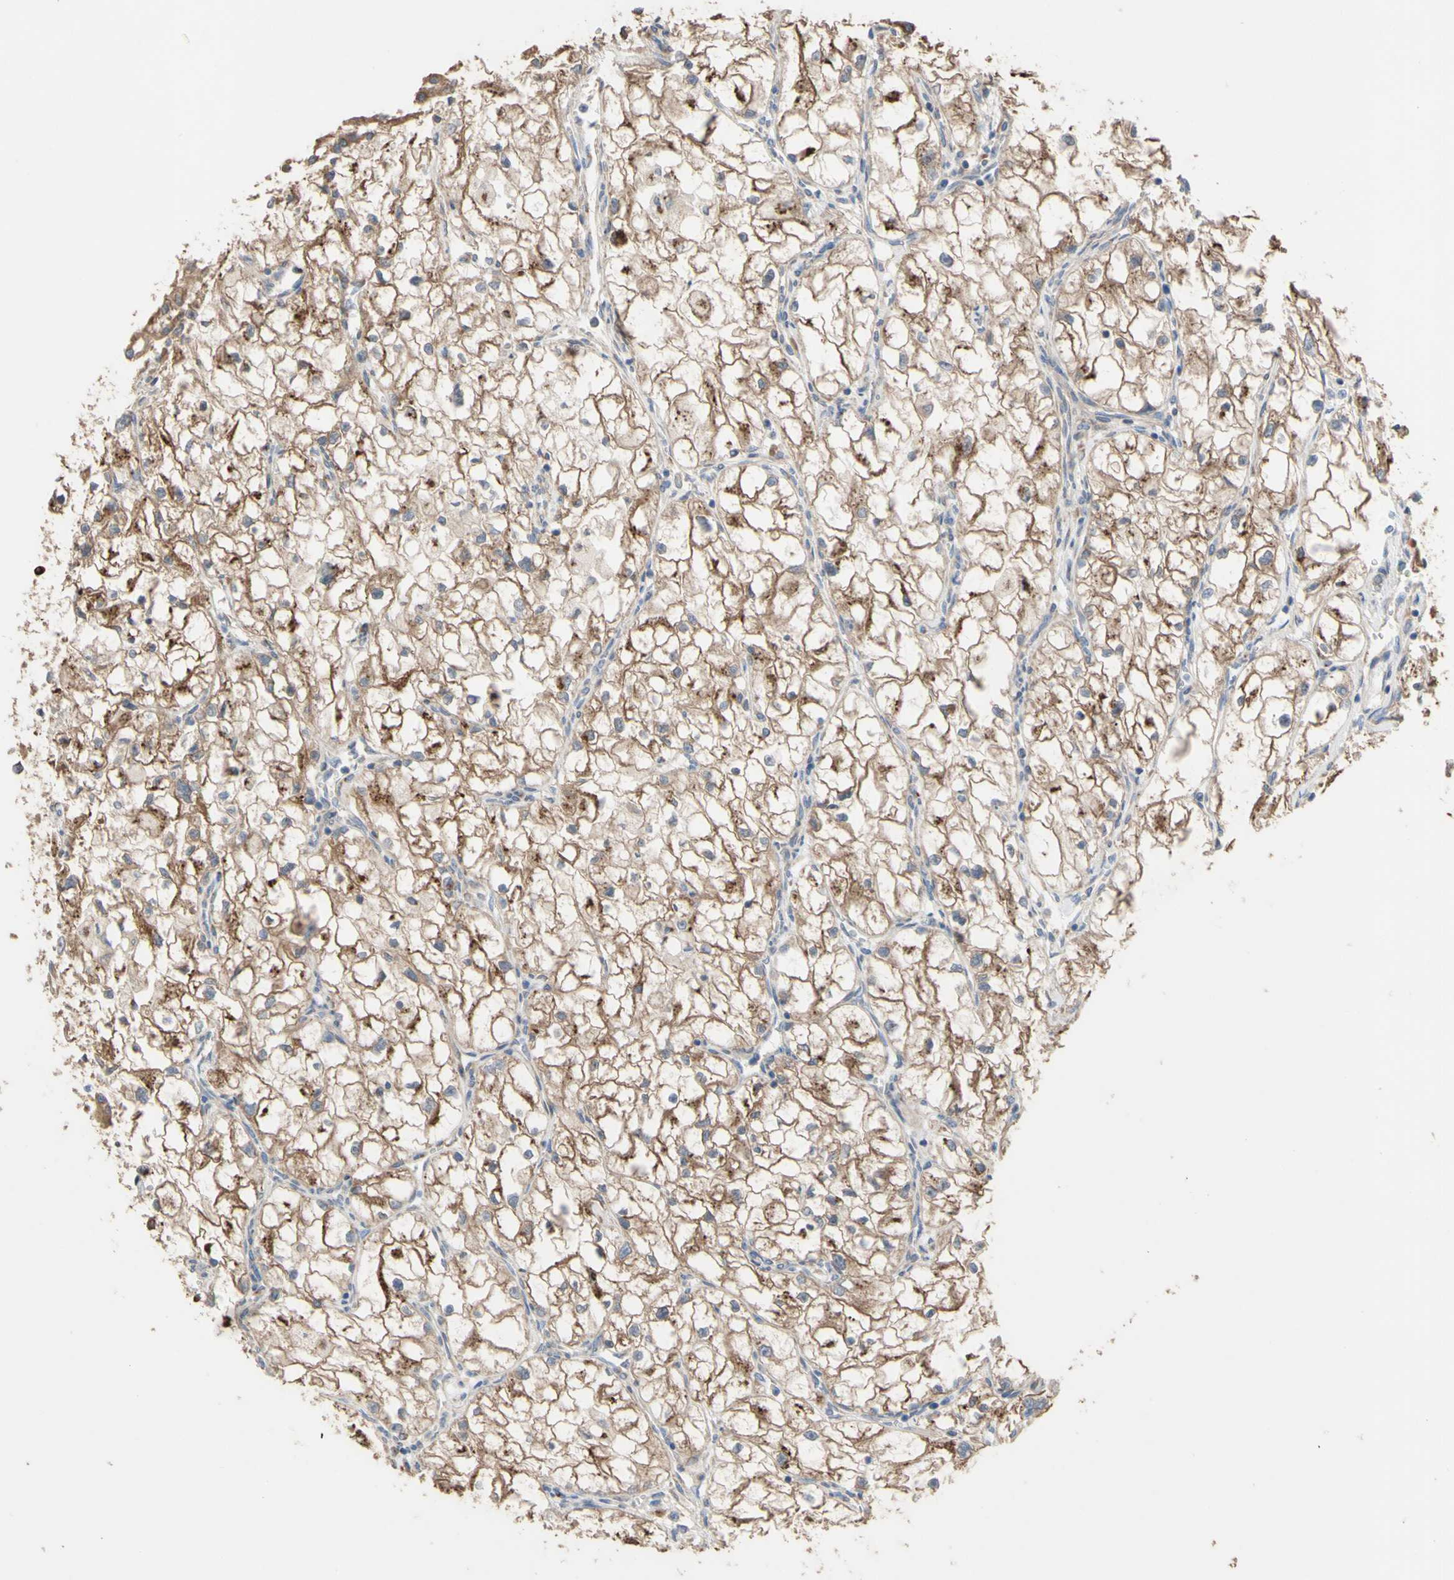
{"staining": {"intensity": "moderate", "quantity": ">75%", "location": "cytoplasmic/membranous"}, "tissue": "renal cancer", "cell_type": "Tumor cells", "image_type": "cancer", "snomed": [{"axis": "morphology", "description": "Adenocarcinoma, NOS"}, {"axis": "topography", "description": "Kidney"}], "caption": "An IHC photomicrograph of tumor tissue is shown. Protein staining in brown labels moderate cytoplasmic/membranous positivity in renal cancer within tumor cells.", "gene": "NECTIN3", "patient": {"sex": "female", "age": 70}}